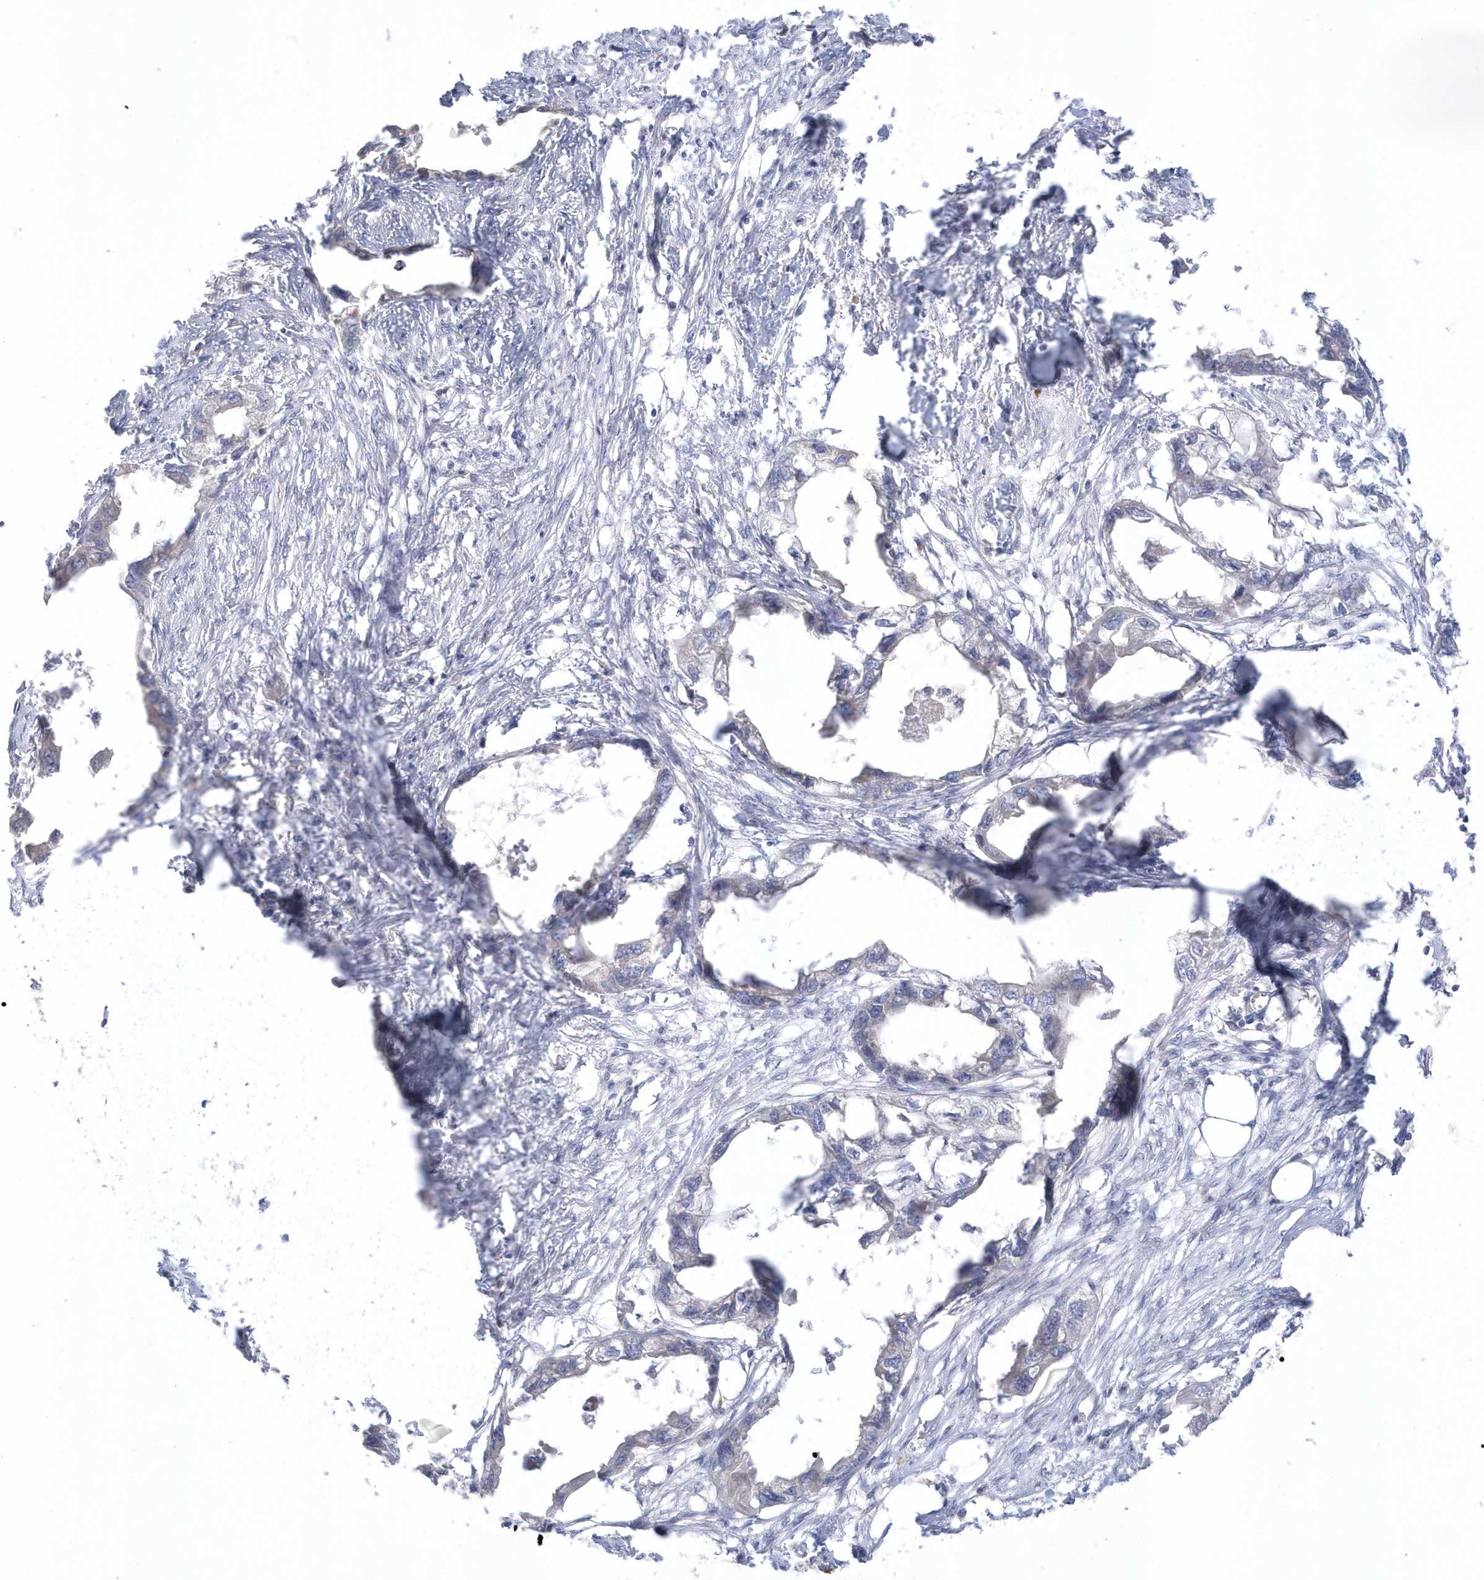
{"staining": {"intensity": "negative", "quantity": "none", "location": "none"}, "tissue": "endometrial cancer", "cell_type": "Tumor cells", "image_type": "cancer", "snomed": [{"axis": "morphology", "description": "Adenocarcinoma, NOS"}, {"axis": "morphology", "description": "Adenocarcinoma, metastatic, NOS"}, {"axis": "topography", "description": "Adipose tissue"}, {"axis": "topography", "description": "Endometrium"}], "caption": "Tumor cells are negative for brown protein staining in endometrial cancer.", "gene": "SEMA3D", "patient": {"sex": "female", "age": 67}}